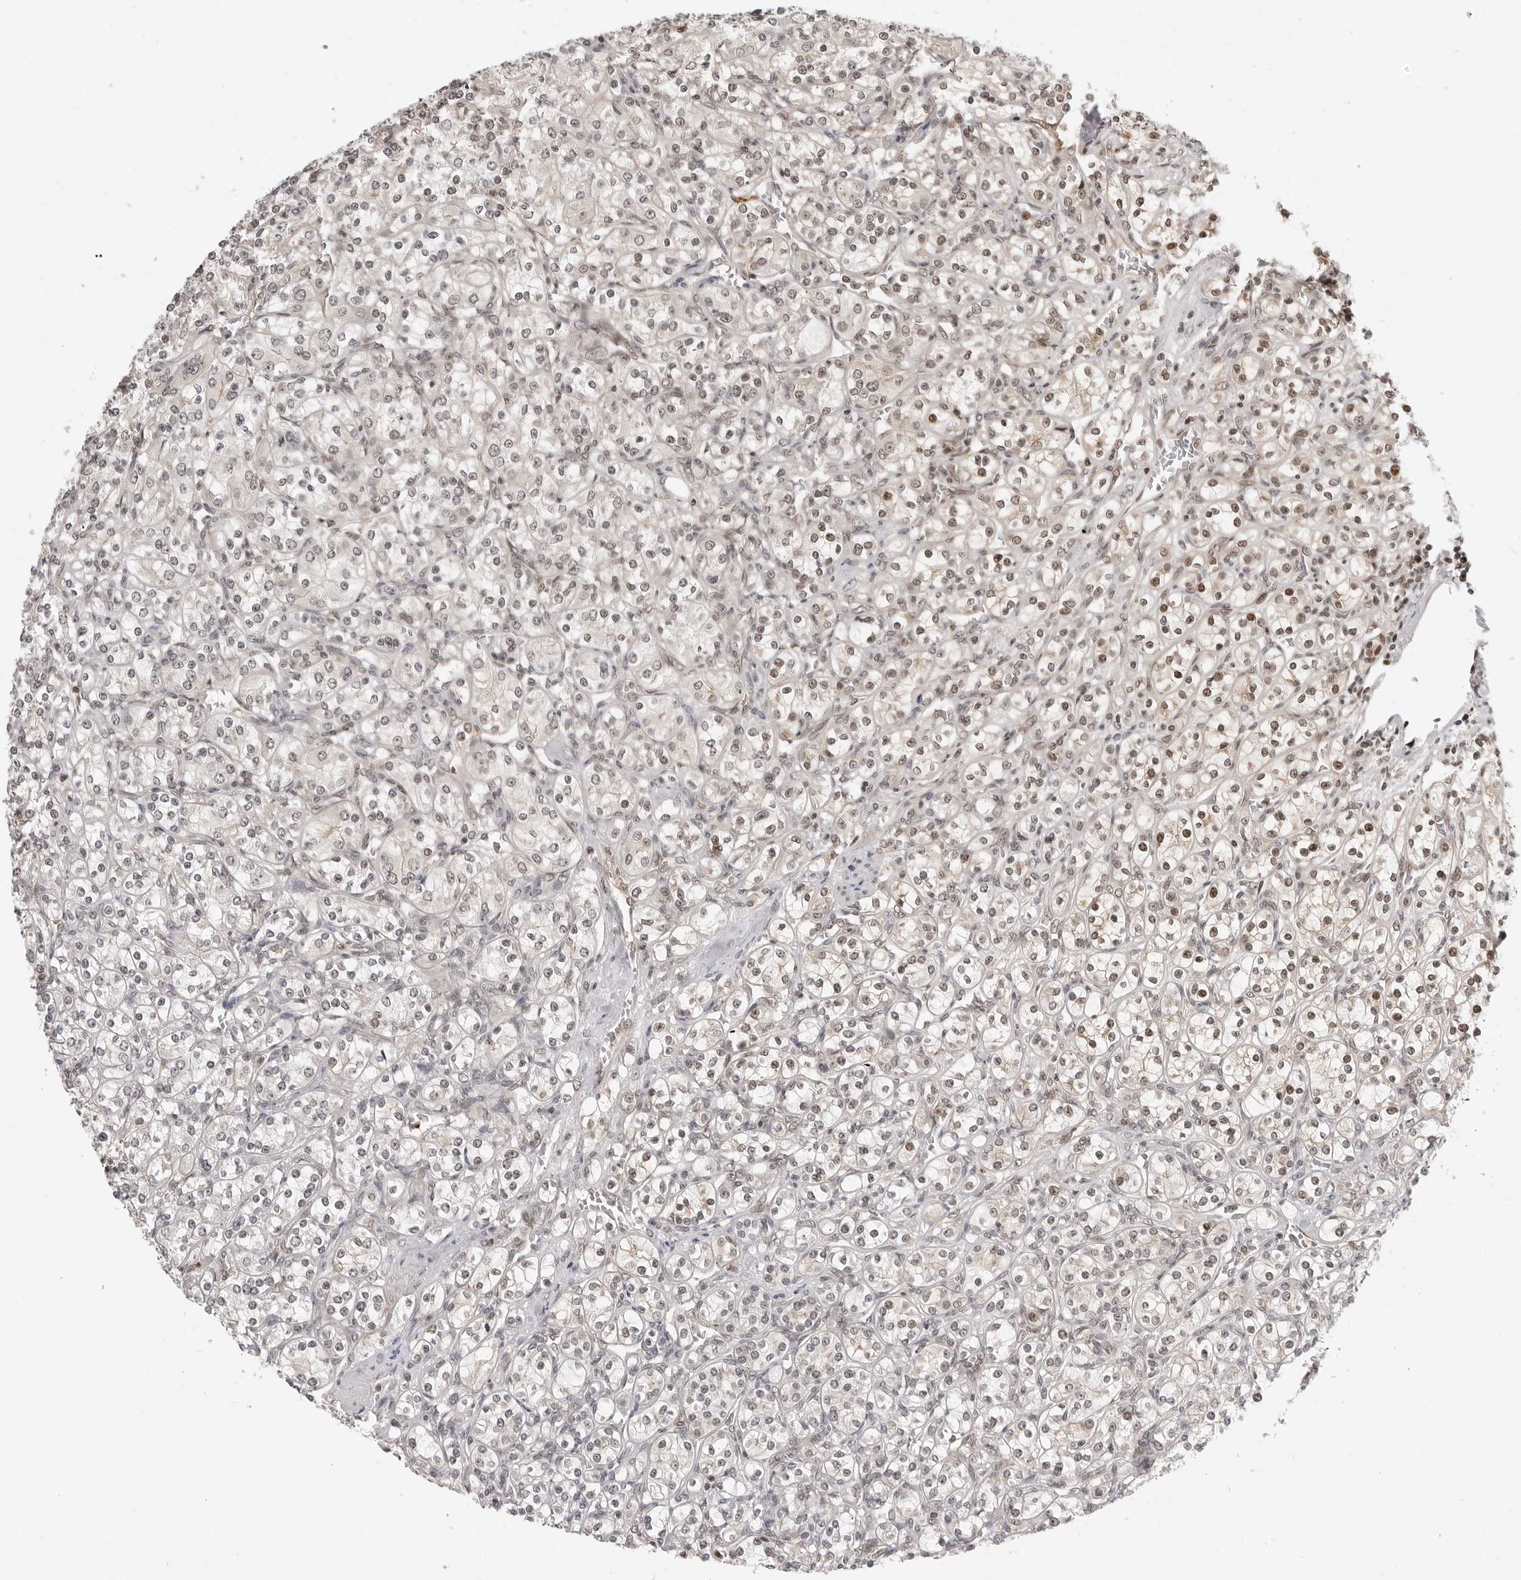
{"staining": {"intensity": "moderate", "quantity": "<25%", "location": "nuclear"}, "tissue": "renal cancer", "cell_type": "Tumor cells", "image_type": "cancer", "snomed": [{"axis": "morphology", "description": "Adenocarcinoma, NOS"}, {"axis": "topography", "description": "Kidney"}], "caption": "A high-resolution photomicrograph shows immunohistochemistry (IHC) staining of renal cancer, which shows moderate nuclear staining in about <25% of tumor cells. Immunohistochemistry stains the protein of interest in brown and the nuclei are stained blue.", "gene": "C8orf33", "patient": {"sex": "male", "age": 77}}